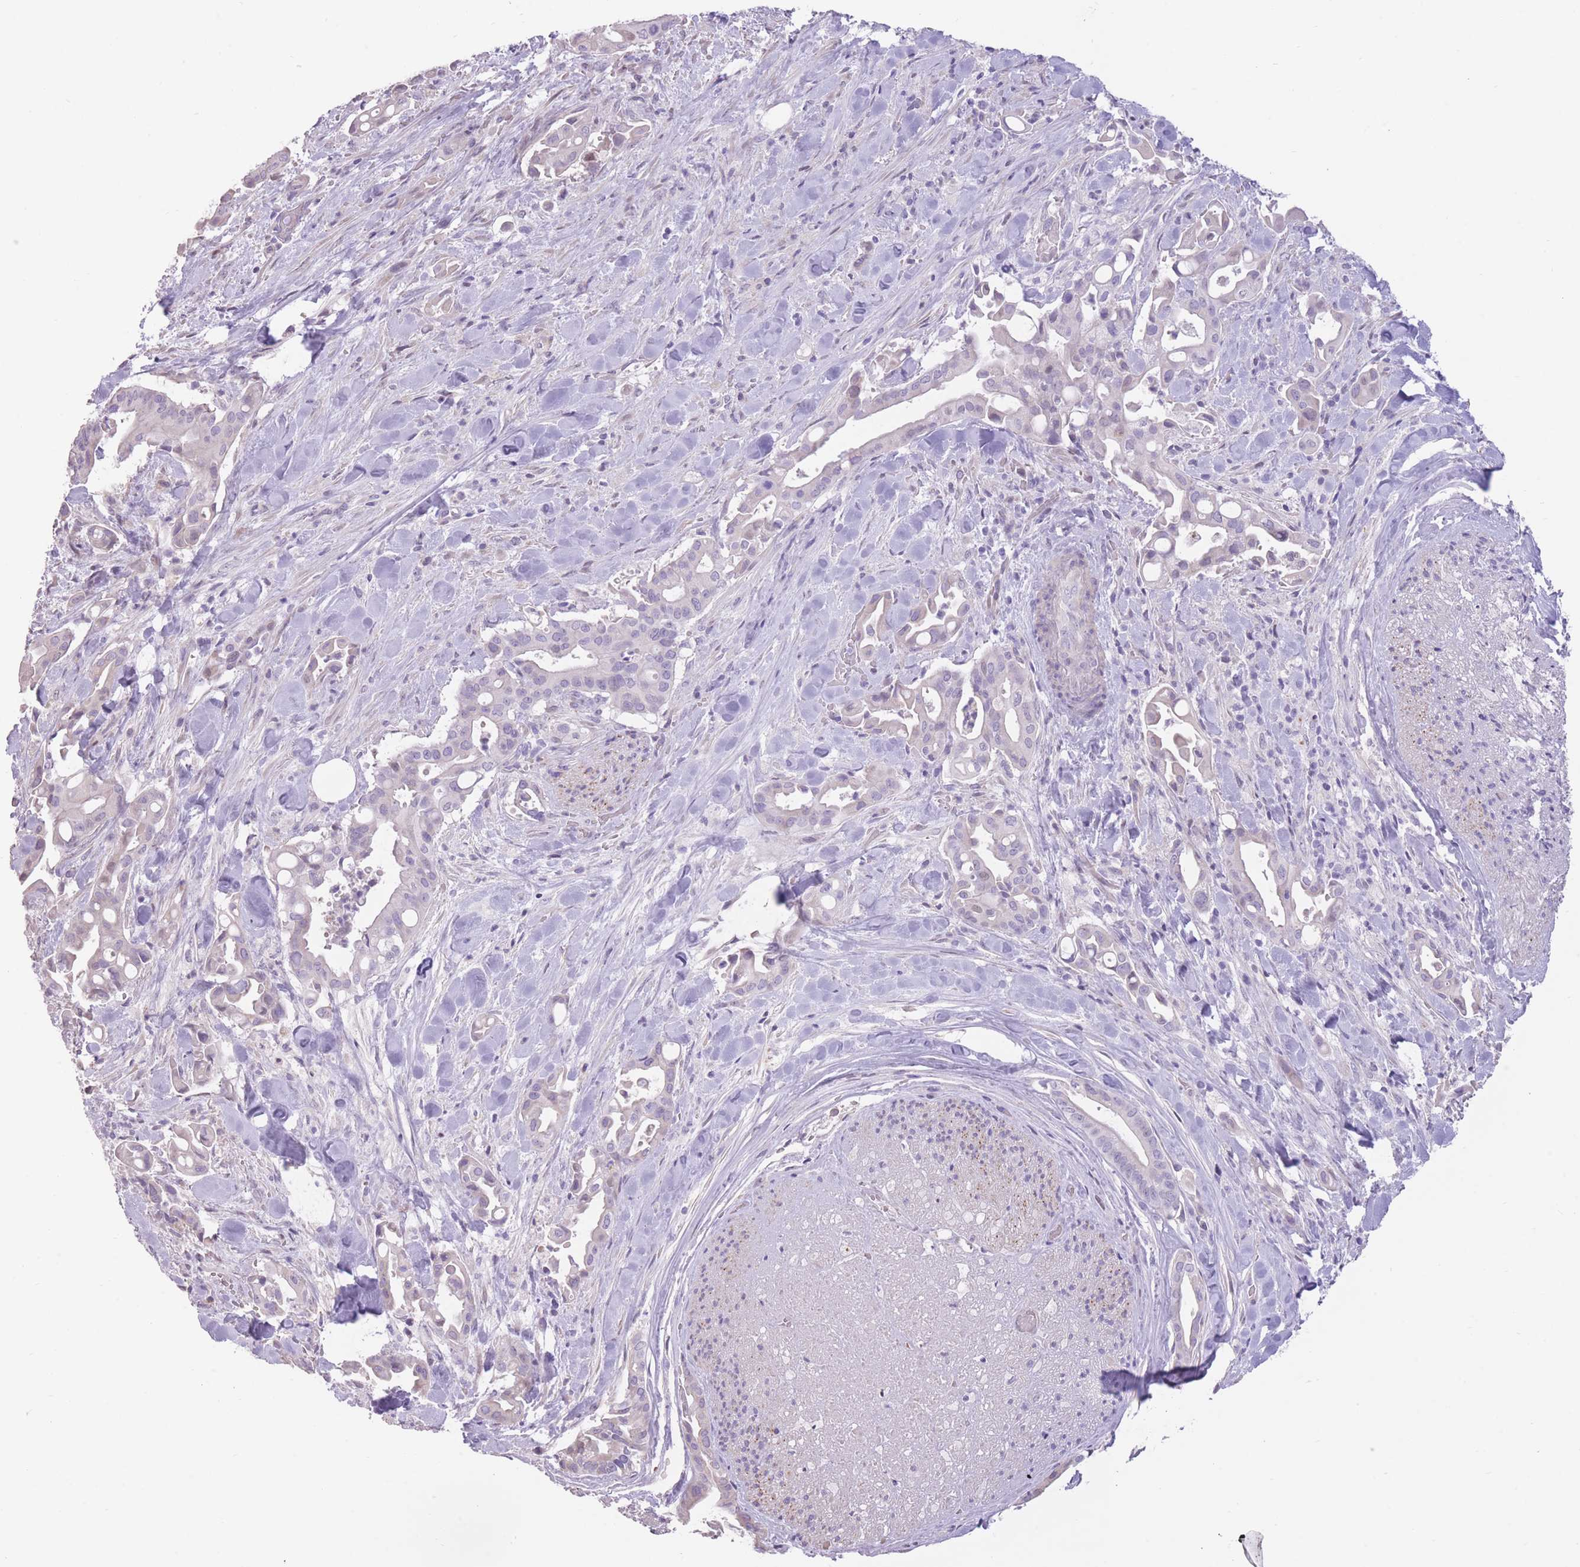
{"staining": {"intensity": "negative", "quantity": "none", "location": "none"}, "tissue": "liver cancer", "cell_type": "Tumor cells", "image_type": "cancer", "snomed": [{"axis": "morphology", "description": "Cholangiocarcinoma"}, {"axis": "topography", "description": "Liver"}], "caption": "Human cholangiocarcinoma (liver) stained for a protein using IHC demonstrates no staining in tumor cells.", "gene": "WDR70", "patient": {"sex": "female", "age": 68}}